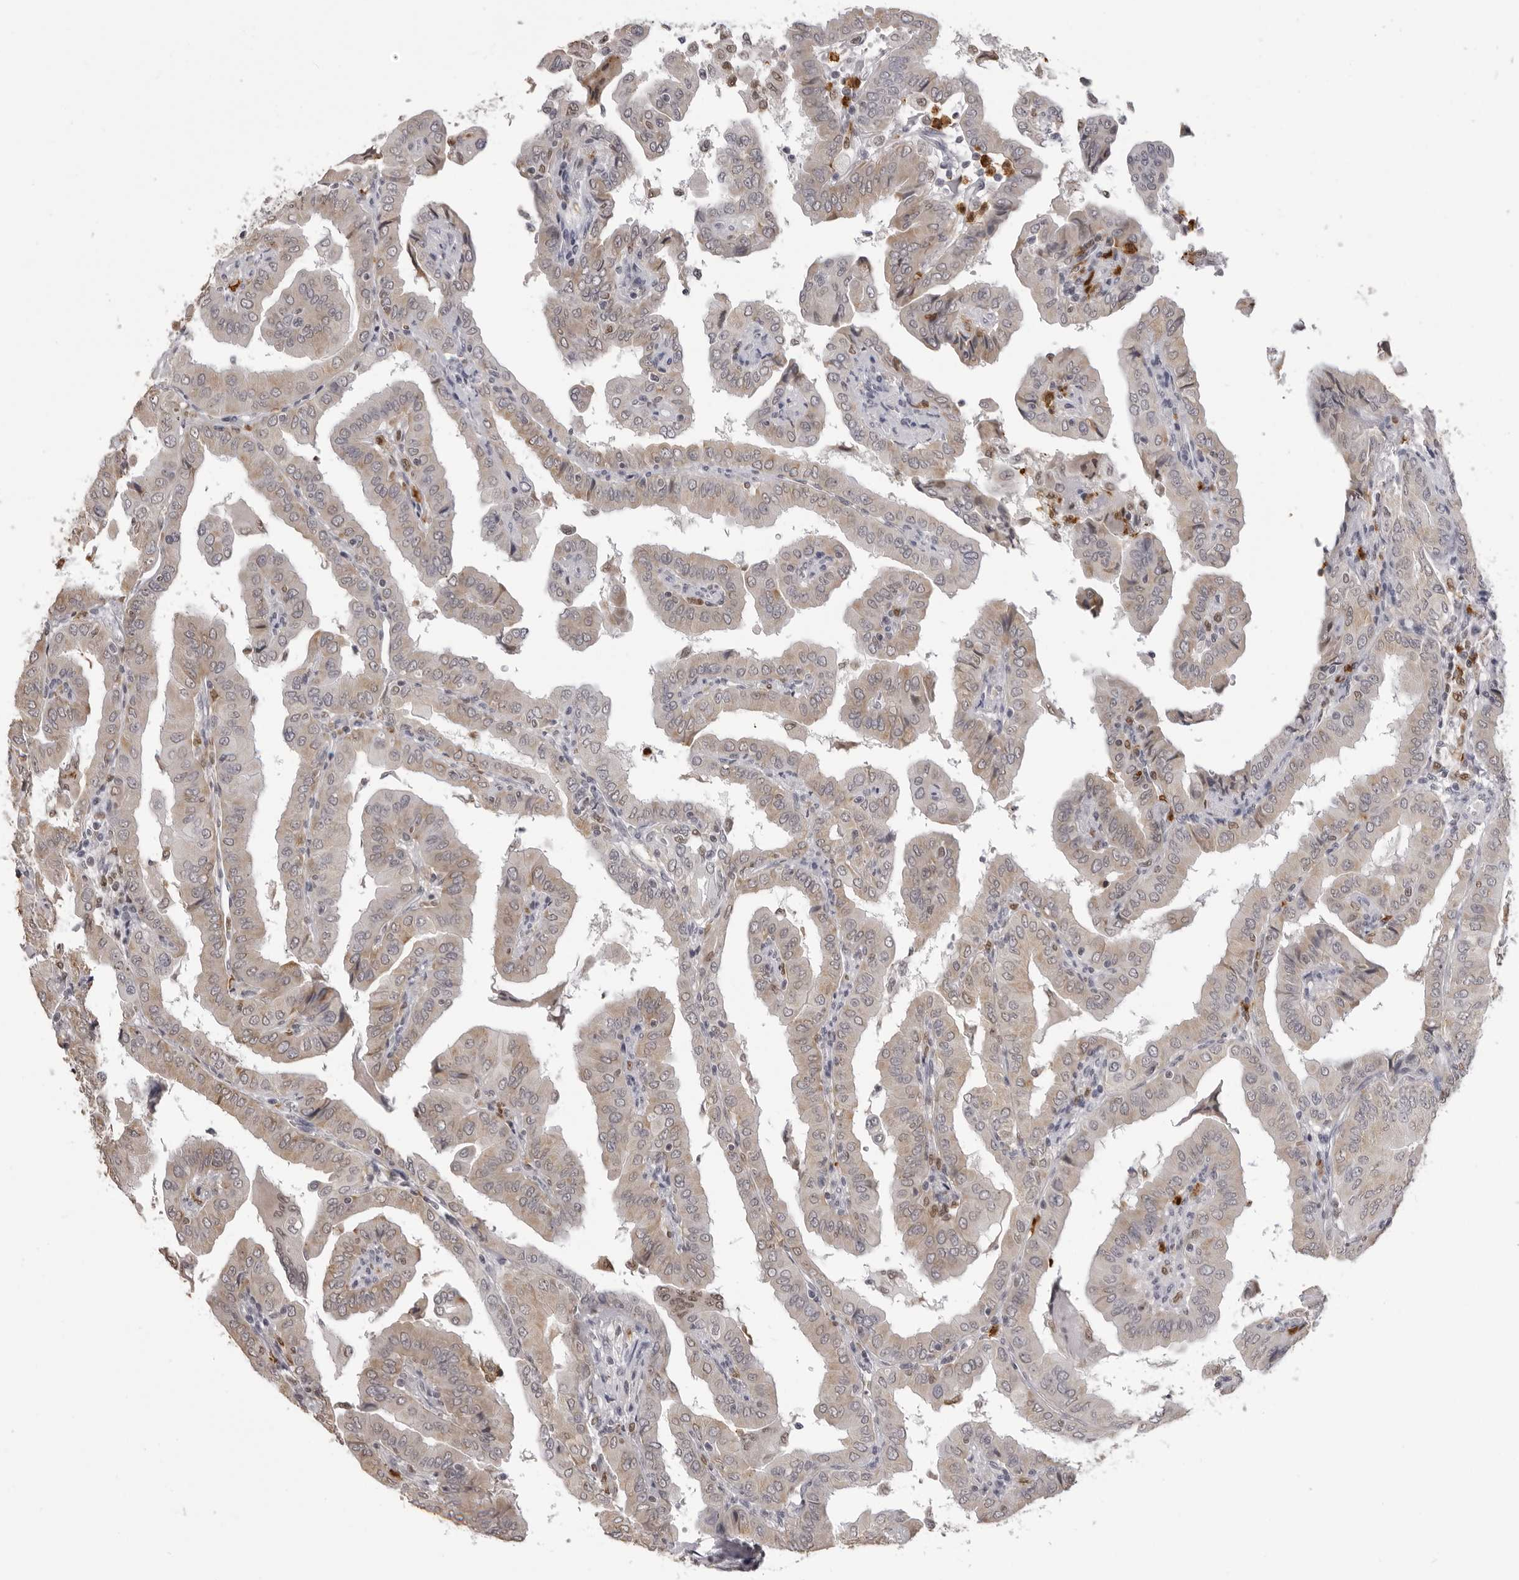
{"staining": {"intensity": "weak", "quantity": "25%-75%", "location": "cytoplasmic/membranous"}, "tissue": "thyroid cancer", "cell_type": "Tumor cells", "image_type": "cancer", "snomed": [{"axis": "morphology", "description": "Papillary adenocarcinoma, NOS"}, {"axis": "topography", "description": "Thyroid gland"}], "caption": "Protein staining of thyroid cancer tissue displays weak cytoplasmic/membranous expression in approximately 25%-75% of tumor cells. The staining was performed using DAB (3,3'-diaminobenzidine) to visualize the protein expression in brown, while the nuclei were stained in blue with hematoxylin (Magnification: 20x).", "gene": "IL31", "patient": {"sex": "male", "age": 33}}